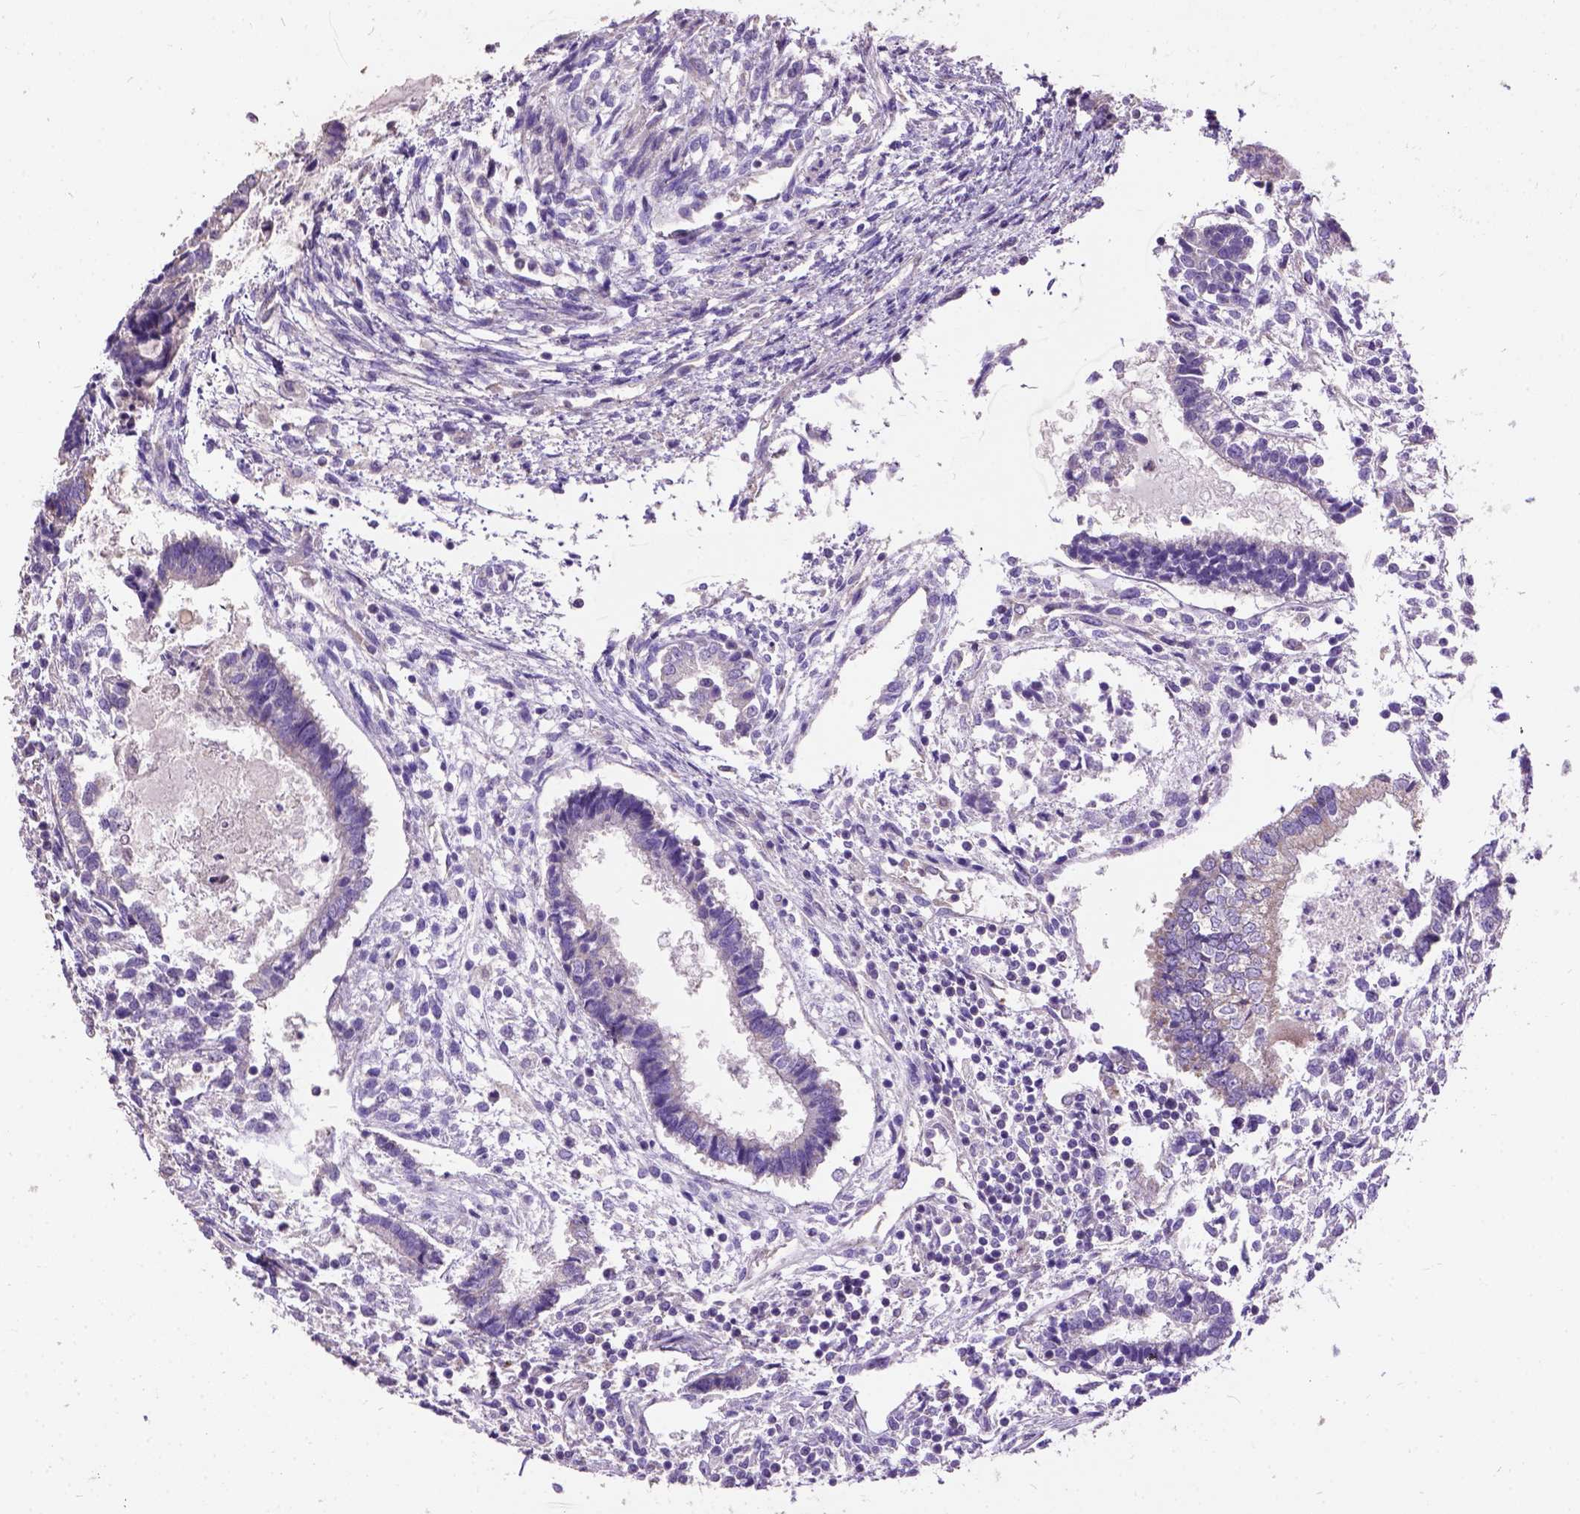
{"staining": {"intensity": "negative", "quantity": "none", "location": "none"}, "tissue": "testis cancer", "cell_type": "Tumor cells", "image_type": "cancer", "snomed": [{"axis": "morphology", "description": "Carcinoma, Embryonal, NOS"}, {"axis": "topography", "description": "Testis"}], "caption": "Immunohistochemistry of human testis cancer exhibits no staining in tumor cells. (DAB immunohistochemistry with hematoxylin counter stain).", "gene": "DQX1", "patient": {"sex": "male", "age": 37}}